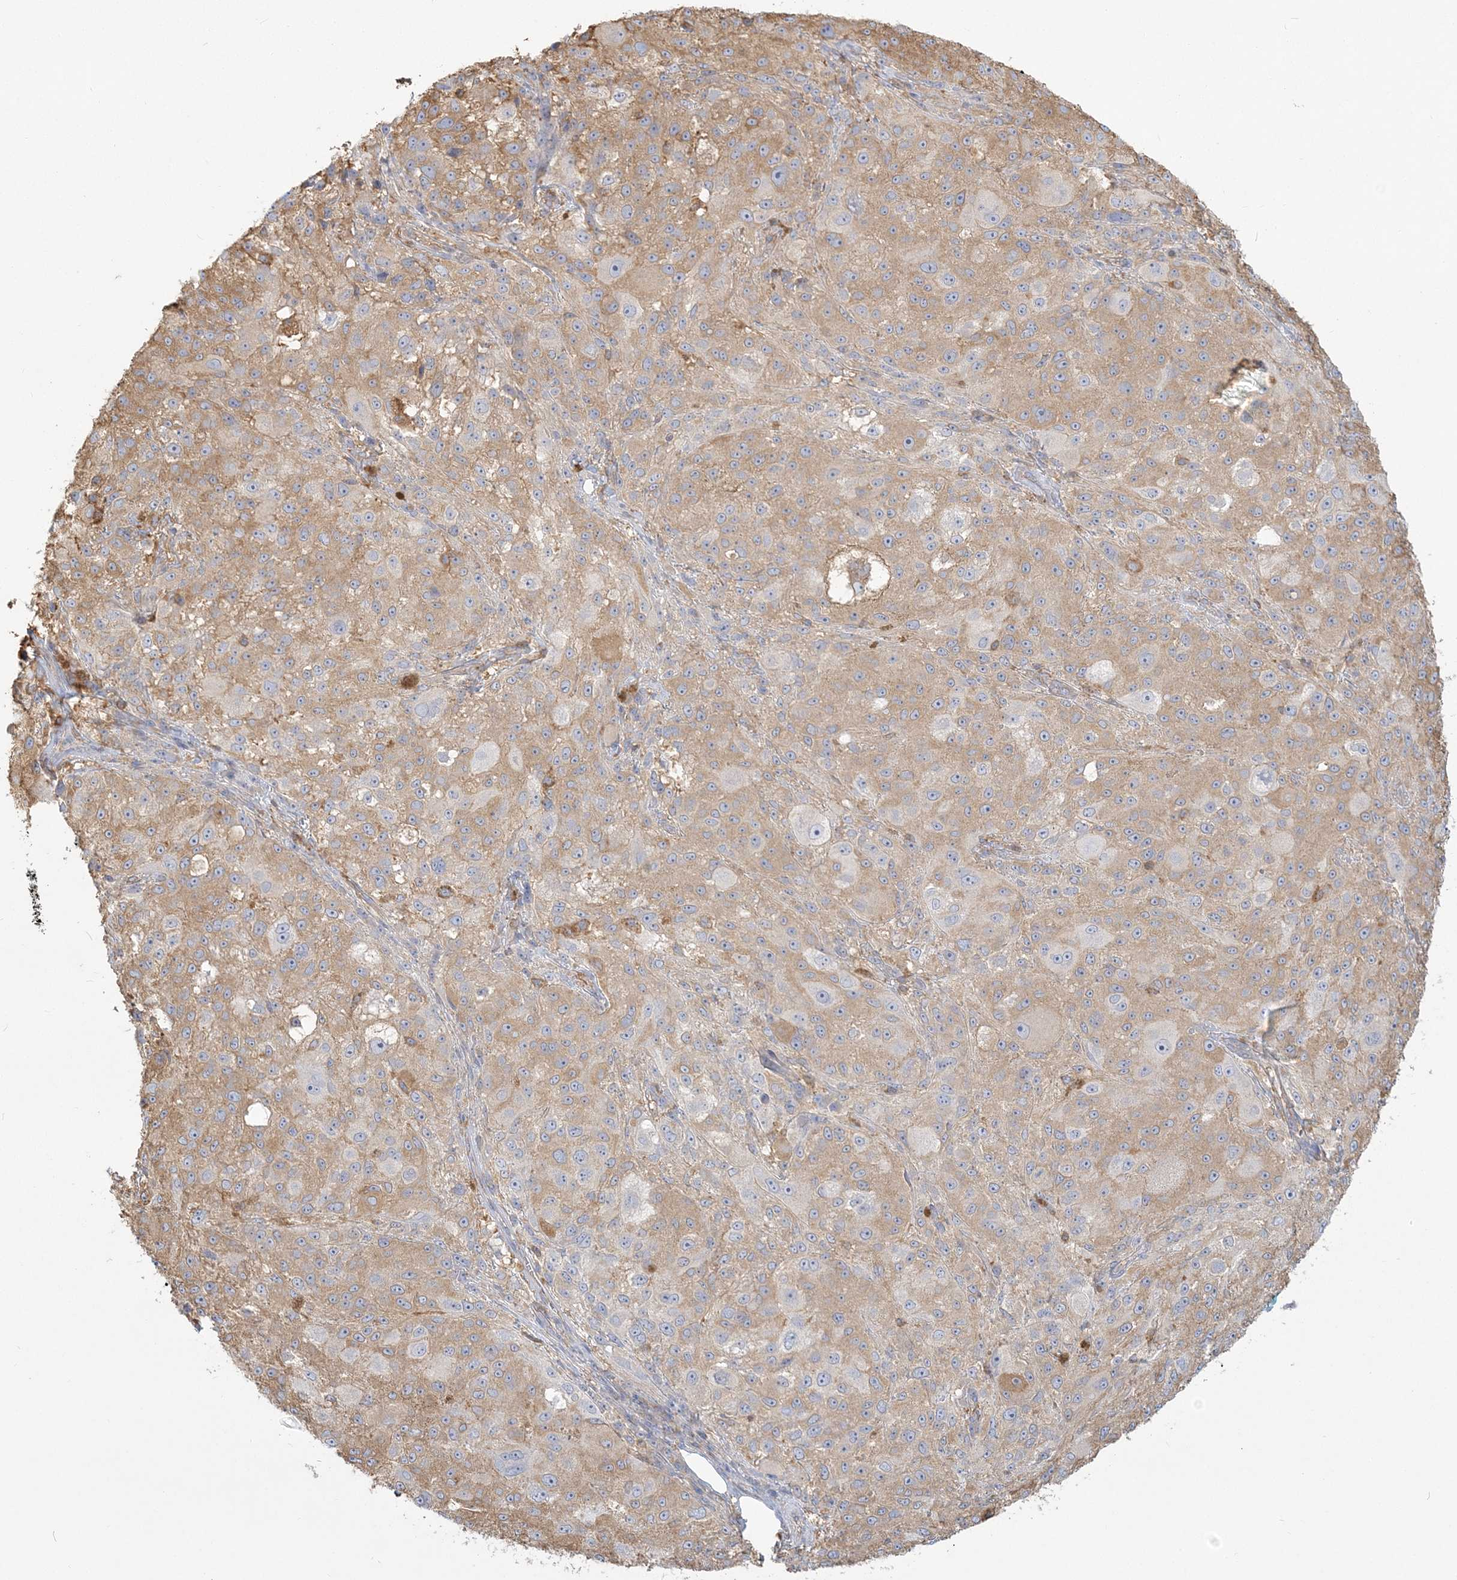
{"staining": {"intensity": "weak", "quantity": "25%-75%", "location": "cytoplasmic/membranous"}, "tissue": "melanoma", "cell_type": "Tumor cells", "image_type": "cancer", "snomed": [{"axis": "morphology", "description": "Necrosis, NOS"}, {"axis": "morphology", "description": "Malignant melanoma, NOS"}, {"axis": "topography", "description": "Skin"}], "caption": "Immunohistochemical staining of melanoma exhibits low levels of weak cytoplasmic/membranous protein positivity in about 25%-75% of tumor cells.", "gene": "ANKS1A", "patient": {"sex": "female", "age": 87}}